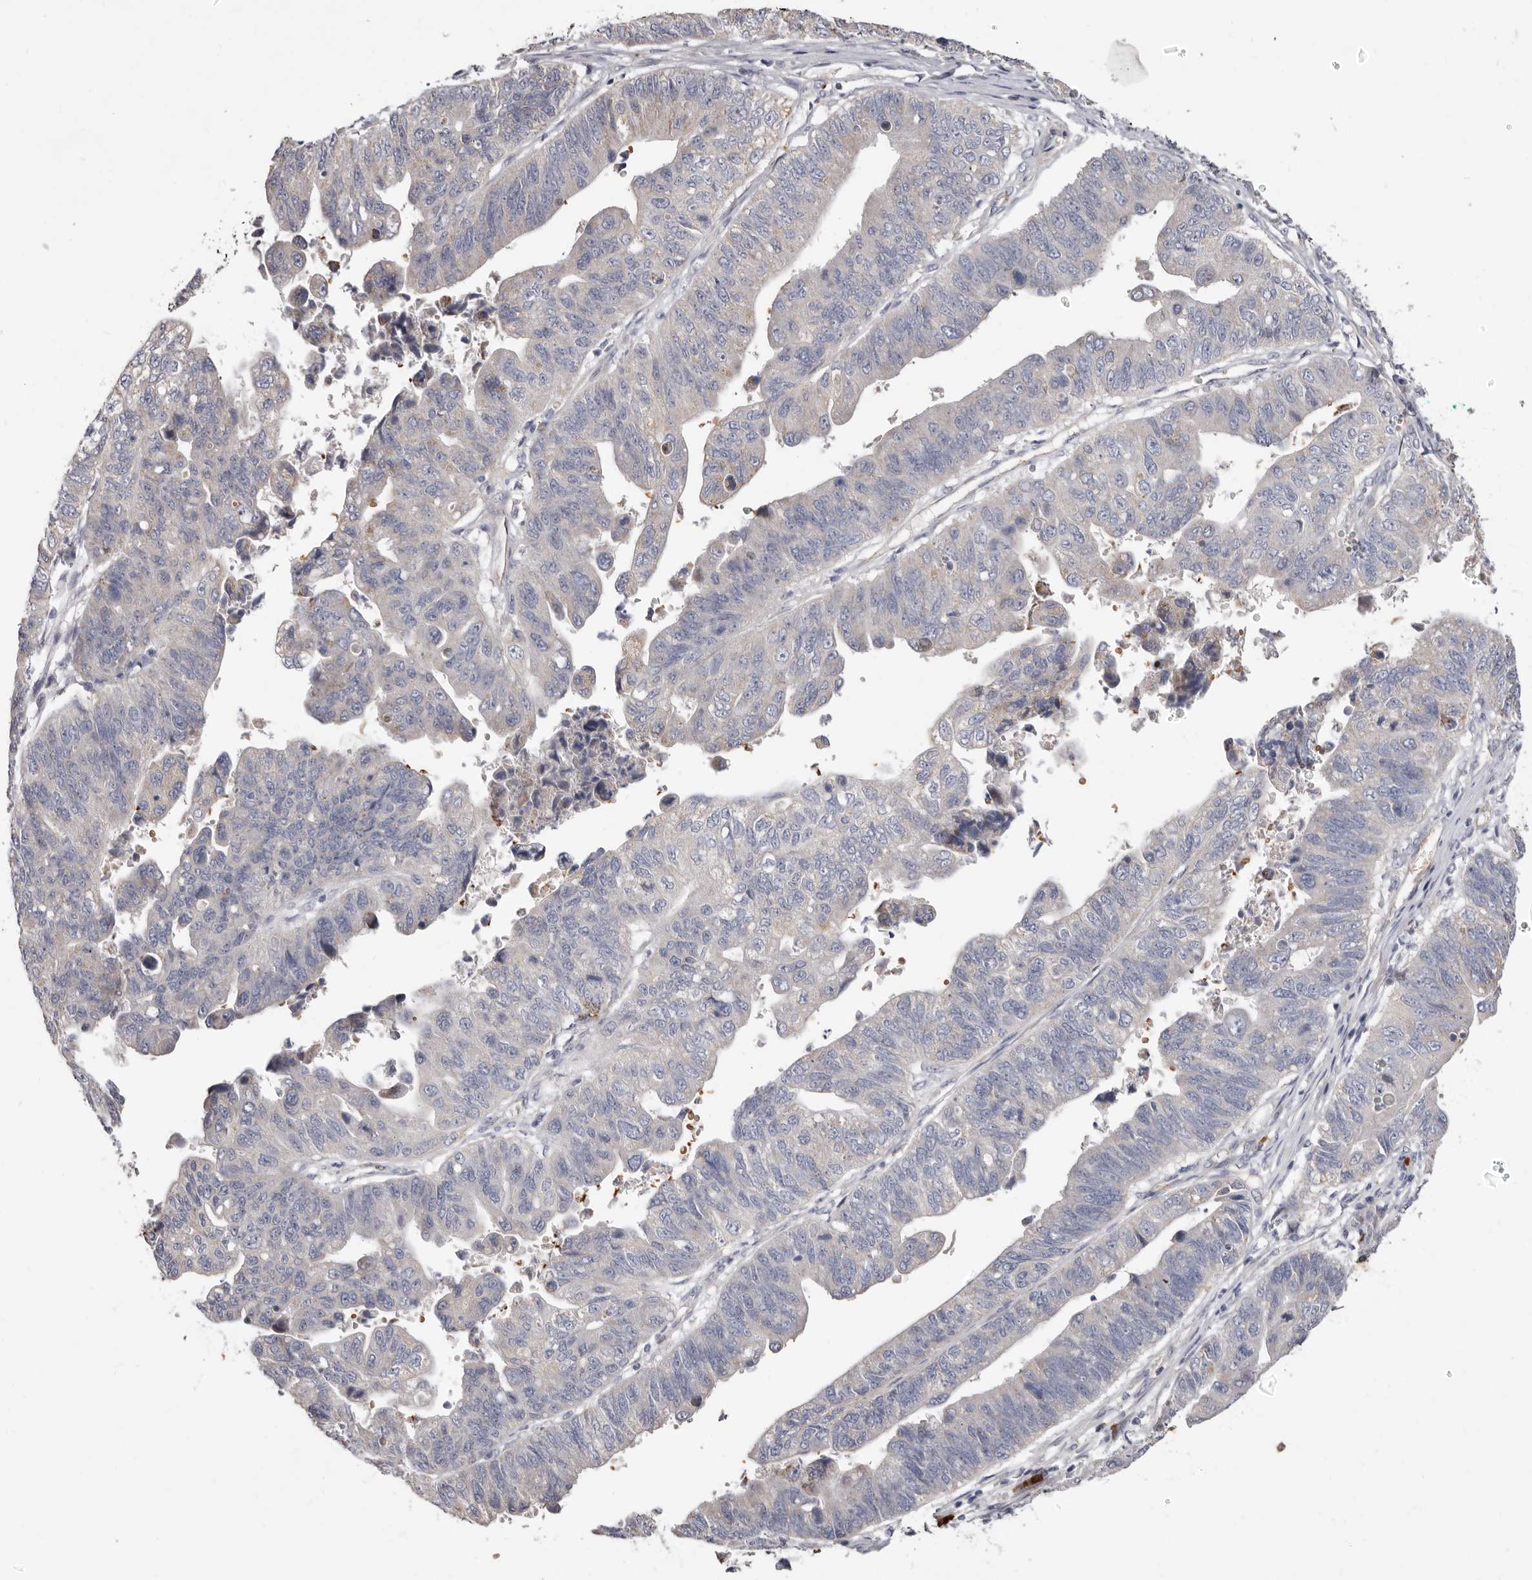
{"staining": {"intensity": "negative", "quantity": "none", "location": "none"}, "tissue": "stomach cancer", "cell_type": "Tumor cells", "image_type": "cancer", "snomed": [{"axis": "morphology", "description": "Adenocarcinoma, NOS"}, {"axis": "topography", "description": "Stomach"}], "caption": "Stomach cancer (adenocarcinoma) was stained to show a protein in brown. There is no significant positivity in tumor cells.", "gene": "SPTA1", "patient": {"sex": "male", "age": 59}}